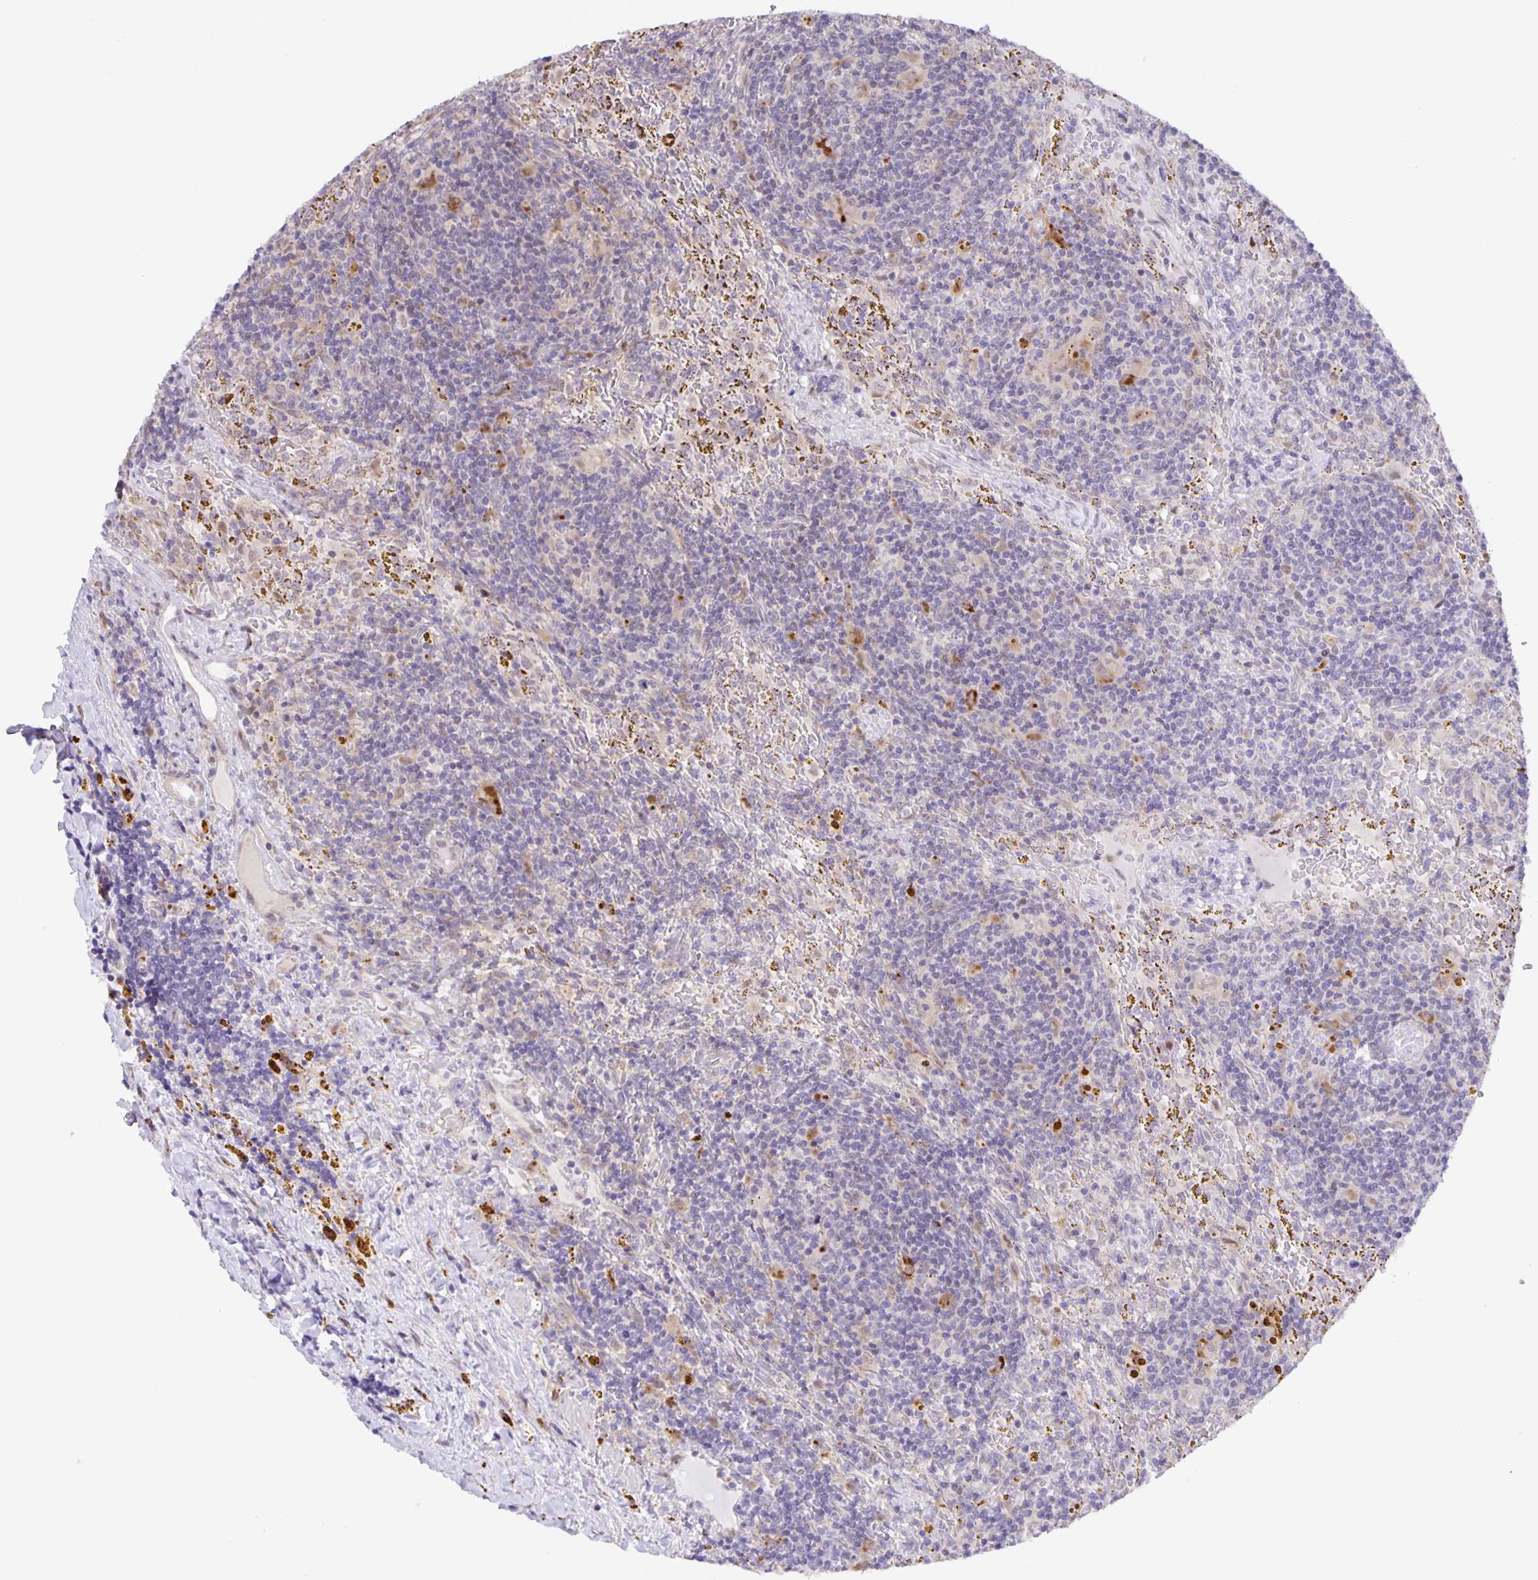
{"staining": {"intensity": "negative", "quantity": "none", "location": "none"}, "tissue": "lymphoma", "cell_type": "Tumor cells", "image_type": "cancer", "snomed": [{"axis": "morphology", "description": "Malignant lymphoma, non-Hodgkin's type, Low grade"}, {"axis": "topography", "description": "Spleen"}], "caption": "Immunohistochemistry (IHC) photomicrograph of neoplastic tissue: malignant lymphoma, non-Hodgkin's type (low-grade) stained with DAB (3,3'-diaminobenzidine) shows no significant protein positivity in tumor cells.", "gene": "MAPK12", "patient": {"sex": "female", "age": 70}}